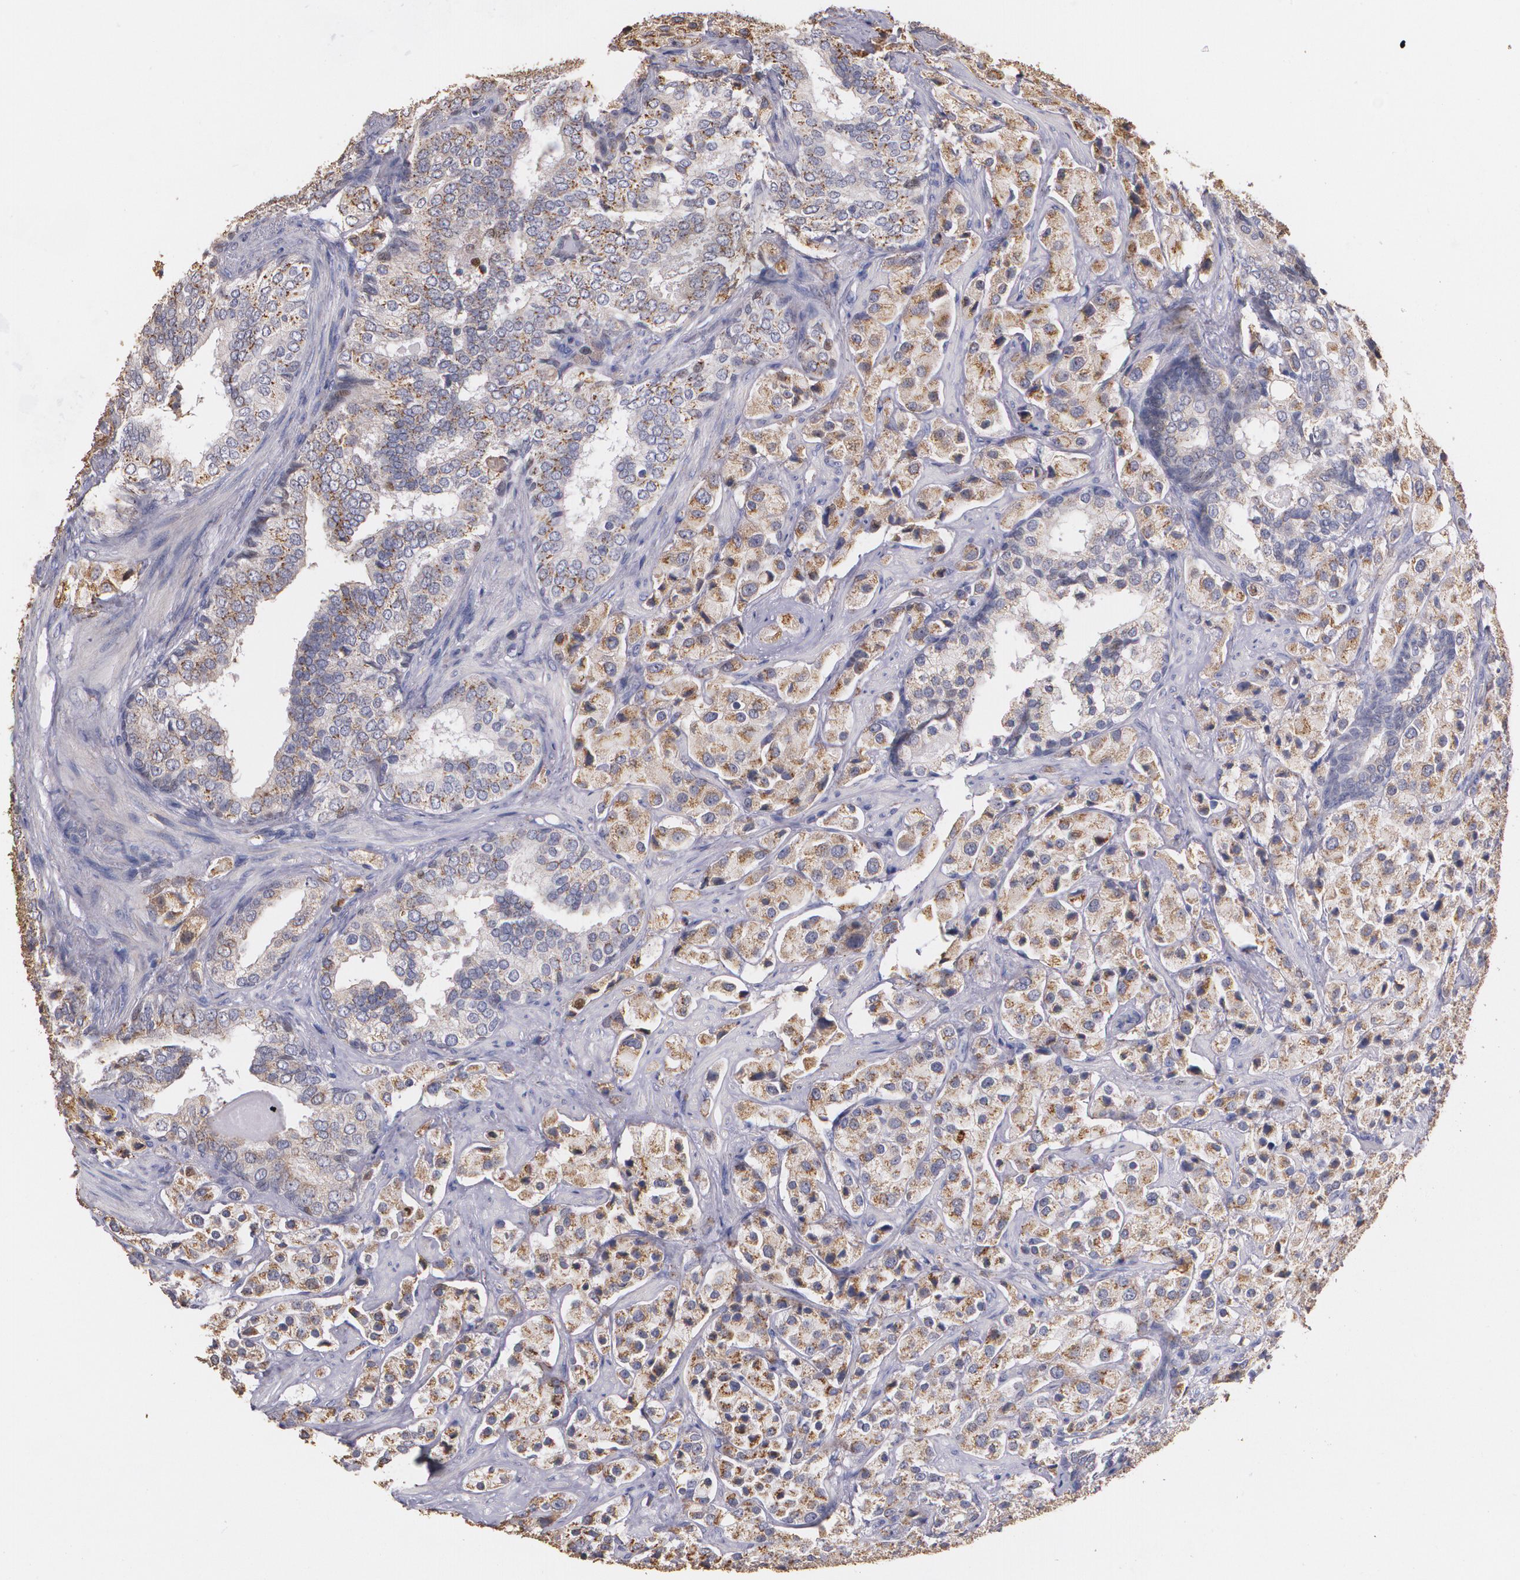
{"staining": {"intensity": "moderate", "quantity": ">75%", "location": "cytoplasmic/membranous"}, "tissue": "prostate cancer", "cell_type": "Tumor cells", "image_type": "cancer", "snomed": [{"axis": "morphology", "description": "Adenocarcinoma, Medium grade"}, {"axis": "topography", "description": "Prostate"}], "caption": "Immunohistochemical staining of human adenocarcinoma (medium-grade) (prostate) demonstrates medium levels of moderate cytoplasmic/membranous protein positivity in about >75% of tumor cells.", "gene": "ATF3", "patient": {"sex": "male", "age": 70}}